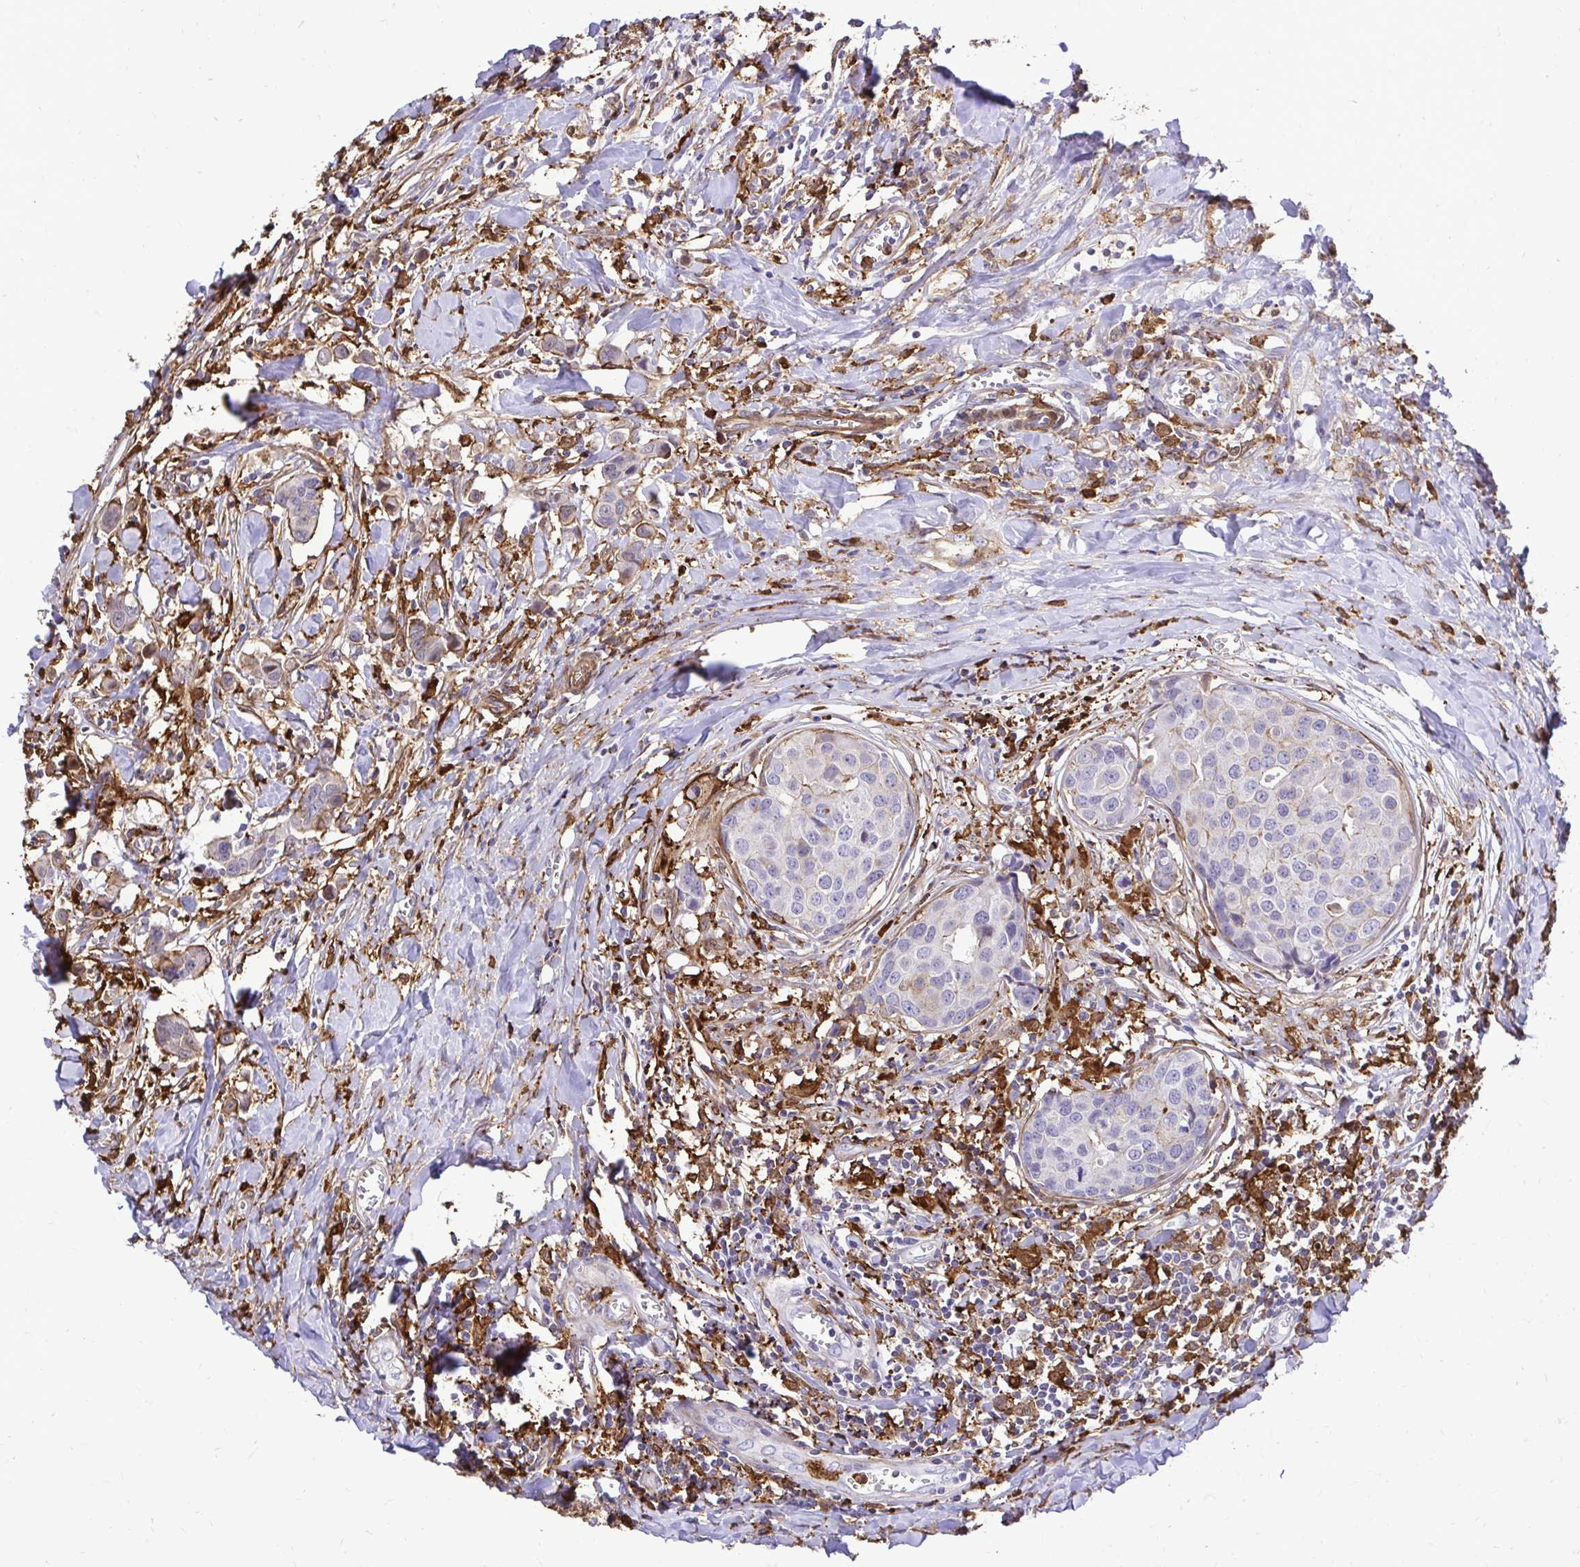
{"staining": {"intensity": "moderate", "quantity": "<25%", "location": "cytoplasmic/membranous"}, "tissue": "breast cancer", "cell_type": "Tumor cells", "image_type": "cancer", "snomed": [{"axis": "morphology", "description": "Duct carcinoma"}, {"axis": "topography", "description": "Breast"}], "caption": "Human breast intraductal carcinoma stained with a brown dye demonstrates moderate cytoplasmic/membranous positive staining in approximately <25% of tumor cells.", "gene": "GSN", "patient": {"sex": "female", "age": 24}}